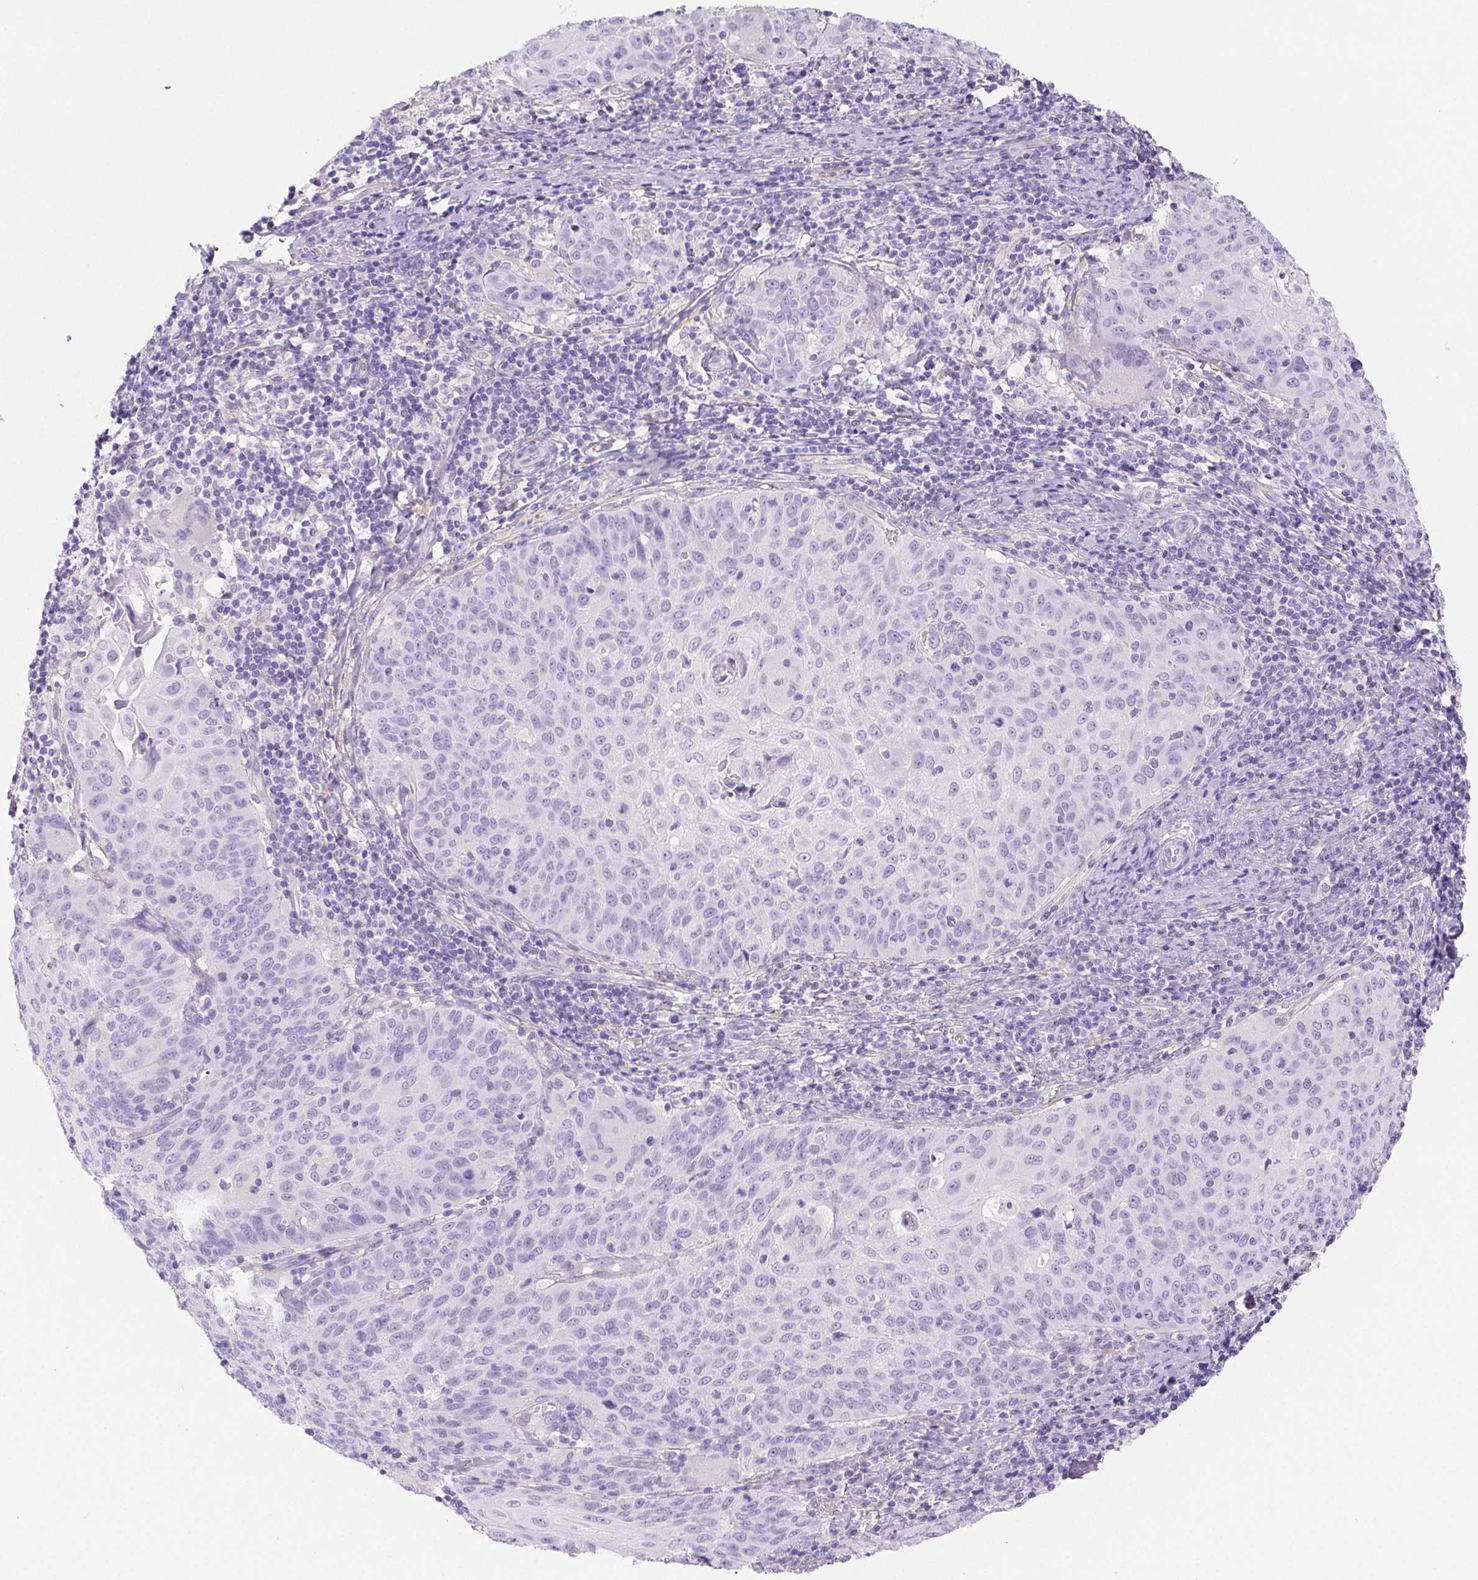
{"staining": {"intensity": "negative", "quantity": "none", "location": "none"}, "tissue": "cervical cancer", "cell_type": "Tumor cells", "image_type": "cancer", "snomed": [{"axis": "morphology", "description": "Squamous cell carcinoma, NOS"}, {"axis": "topography", "description": "Cervix"}], "caption": "The immunohistochemistry histopathology image has no significant positivity in tumor cells of cervical cancer tissue.", "gene": "PNLIP", "patient": {"sex": "female", "age": 65}}